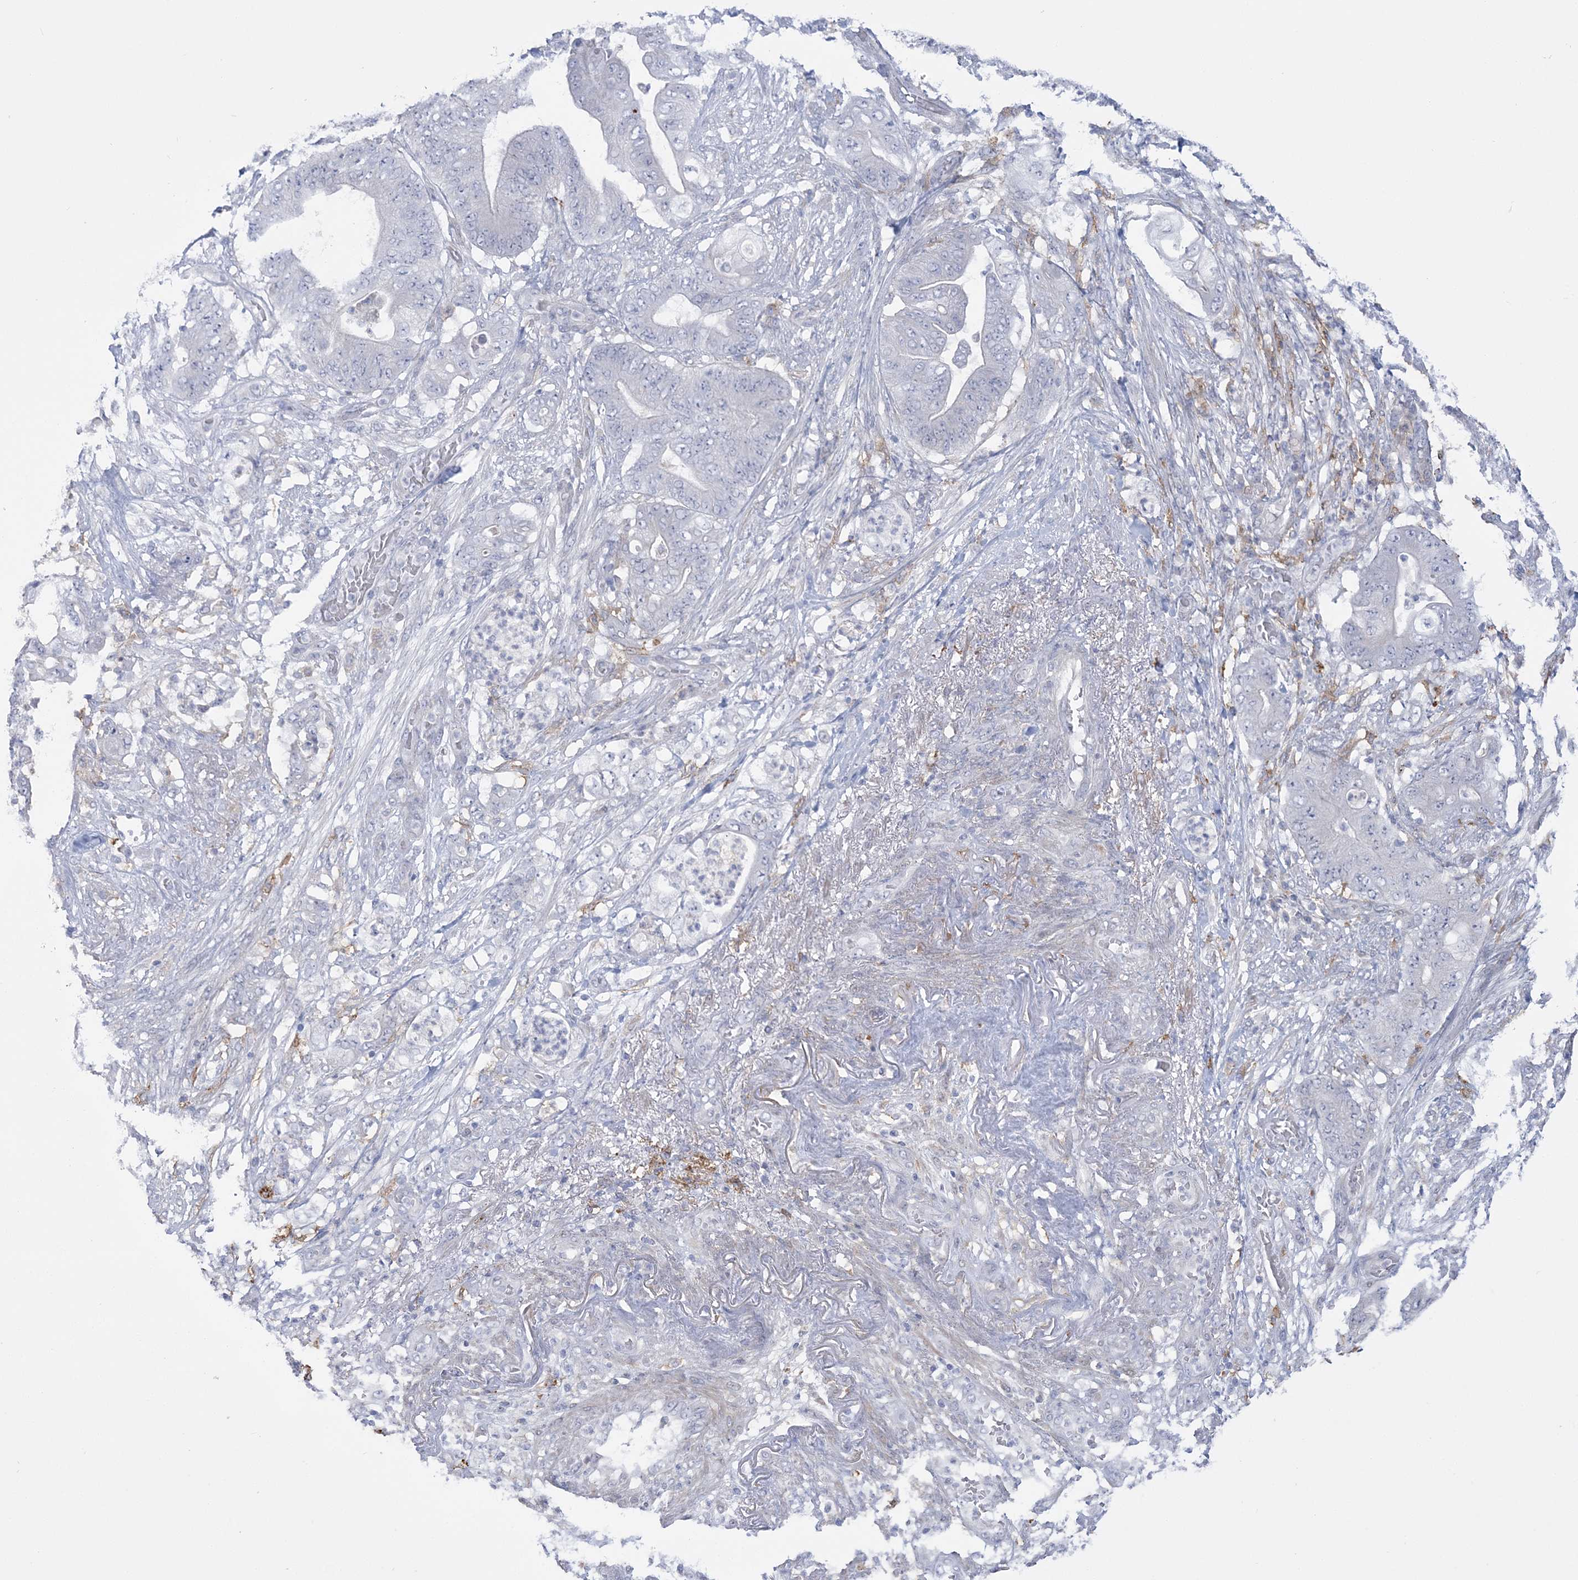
{"staining": {"intensity": "negative", "quantity": "none", "location": "none"}, "tissue": "stomach cancer", "cell_type": "Tumor cells", "image_type": "cancer", "snomed": [{"axis": "morphology", "description": "Adenocarcinoma, NOS"}, {"axis": "topography", "description": "Stomach"}], "caption": "IHC of stomach adenocarcinoma shows no positivity in tumor cells.", "gene": "HAAO", "patient": {"sex": "female", "age": 73}}